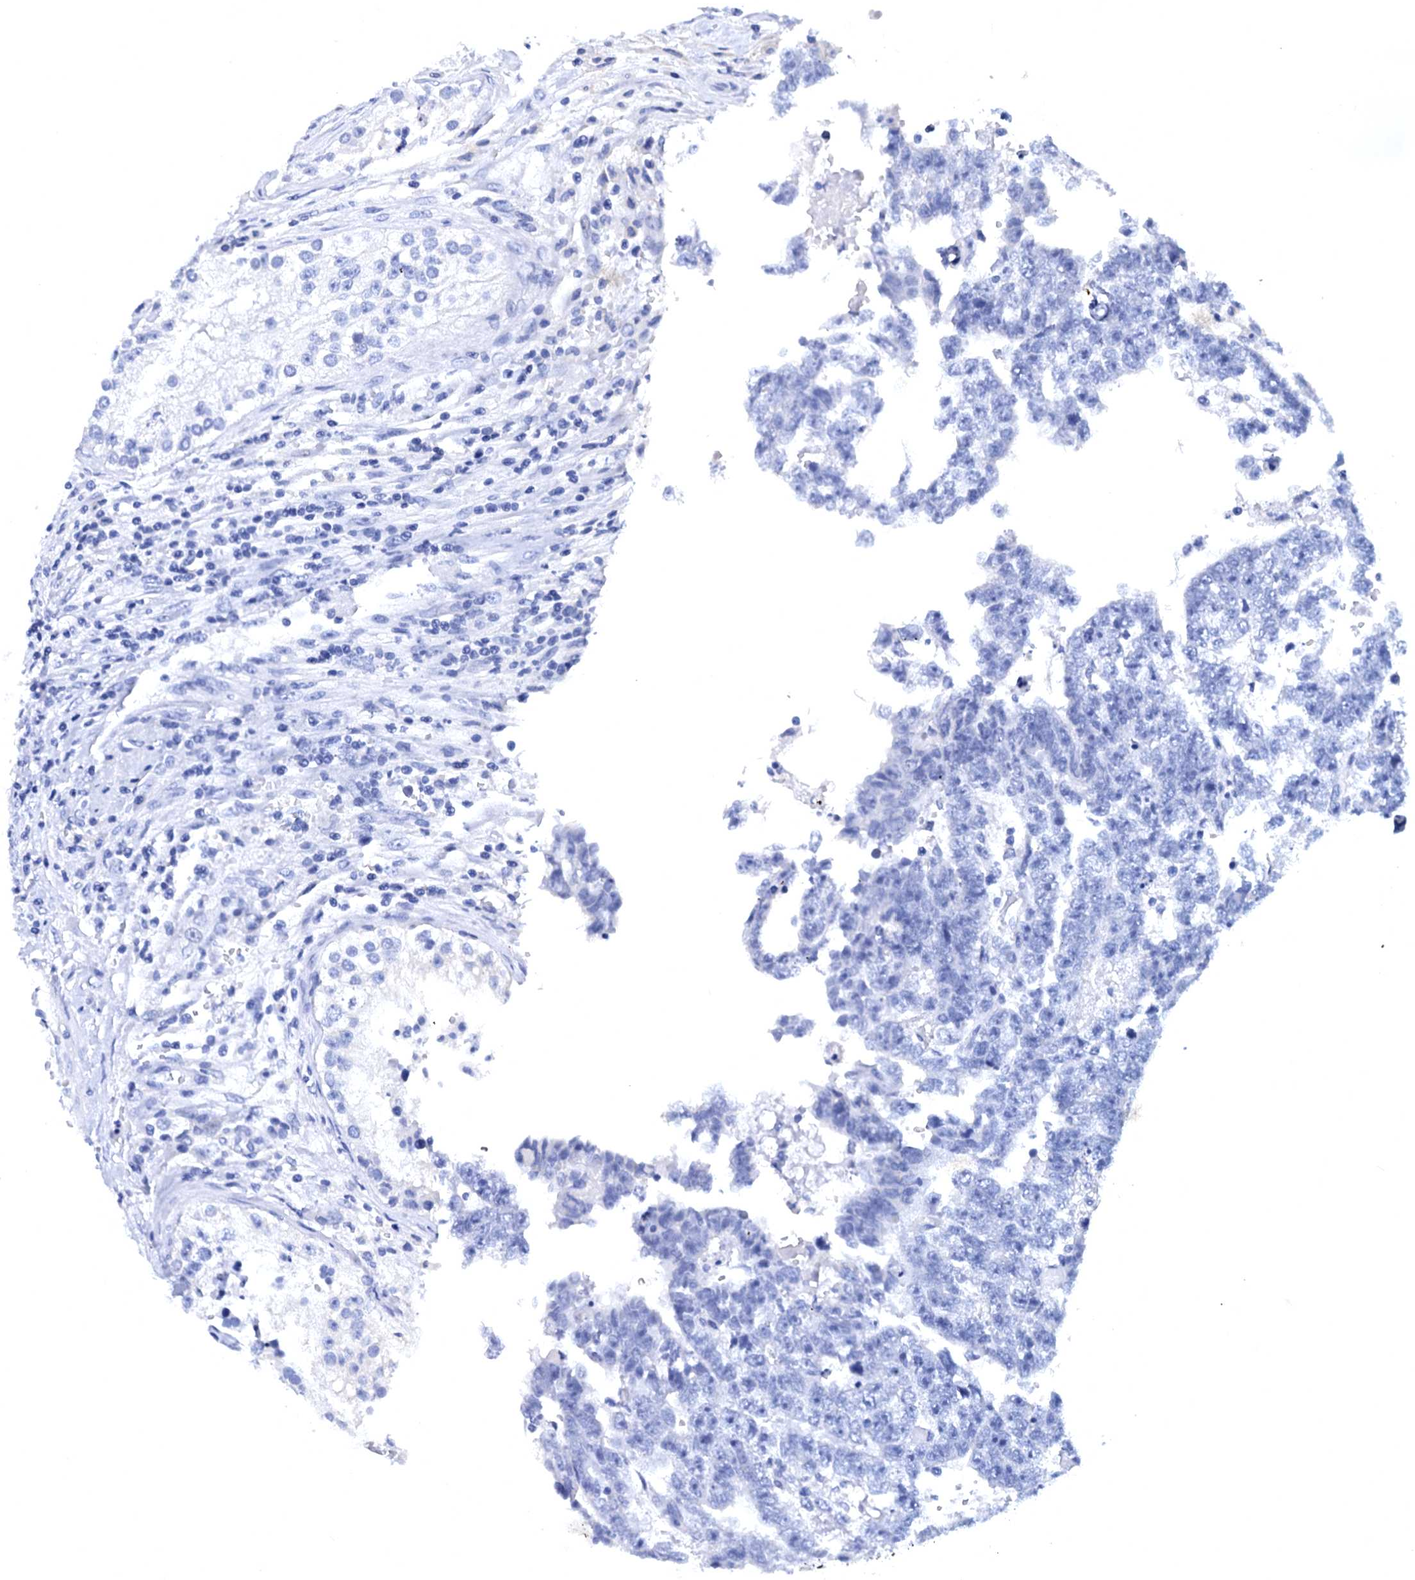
{"staining": {"intensity": "negative", "quantity": "none", "location": "none"}, "tissue": "testis cancer", "cell_type": "Tumor cells", "image_type": "cancer", "snomed": [{"axis": "morphology", "description": "Carcinoma, Embryonal, NOS"}, {"axis": "topography", "description": "Testis"}], "caption": "Testis cancer (embryonal carcinoma) was stained to show a protein in brown. There is no significant expression in tumor cells.", "gene": "MYBPC3", "patient": {"sex": "male", "age": 25}}